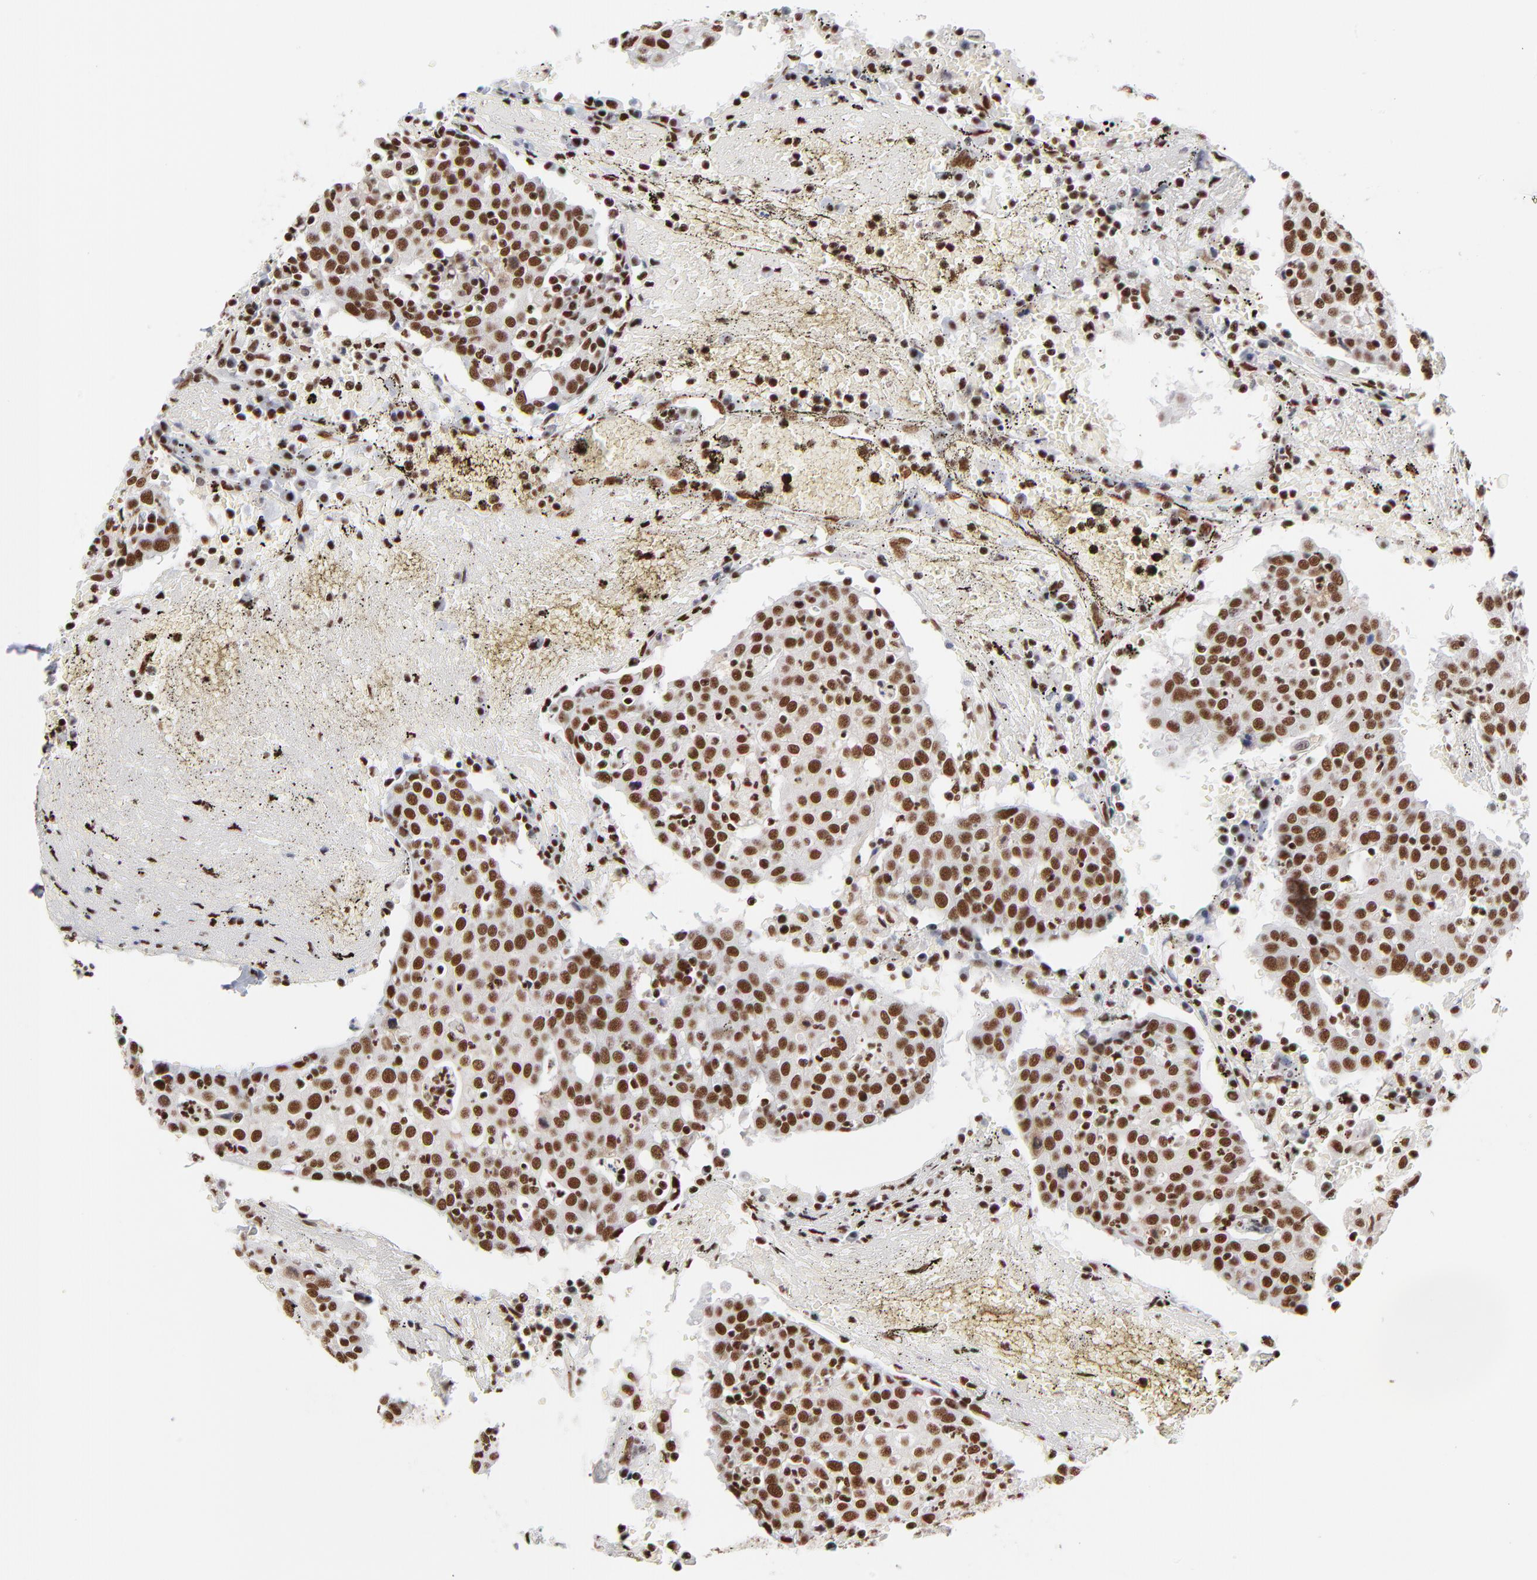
{"staining": {"intensity": "strong", "quantity": ">75%", "location": "nuclear"}, "tissue": "head and neck cancer", "cell_type": "Tumor cells", "image_type": "cancer", "snomed": [{"axis": "morphology", "description": "Adenocarcinoma, NOS"}, {"axis": "topography", "description": "Salivary gland"}, {"axis": "topography", "description": "Head-Neck"}], "caption": "Human head and neck cancer stained with a brown dye exhibits strong nuclear positive expression in about >75% of tumor cells.", "gene": "CREB1", "patient": {"sex": "female", "age": 65}}